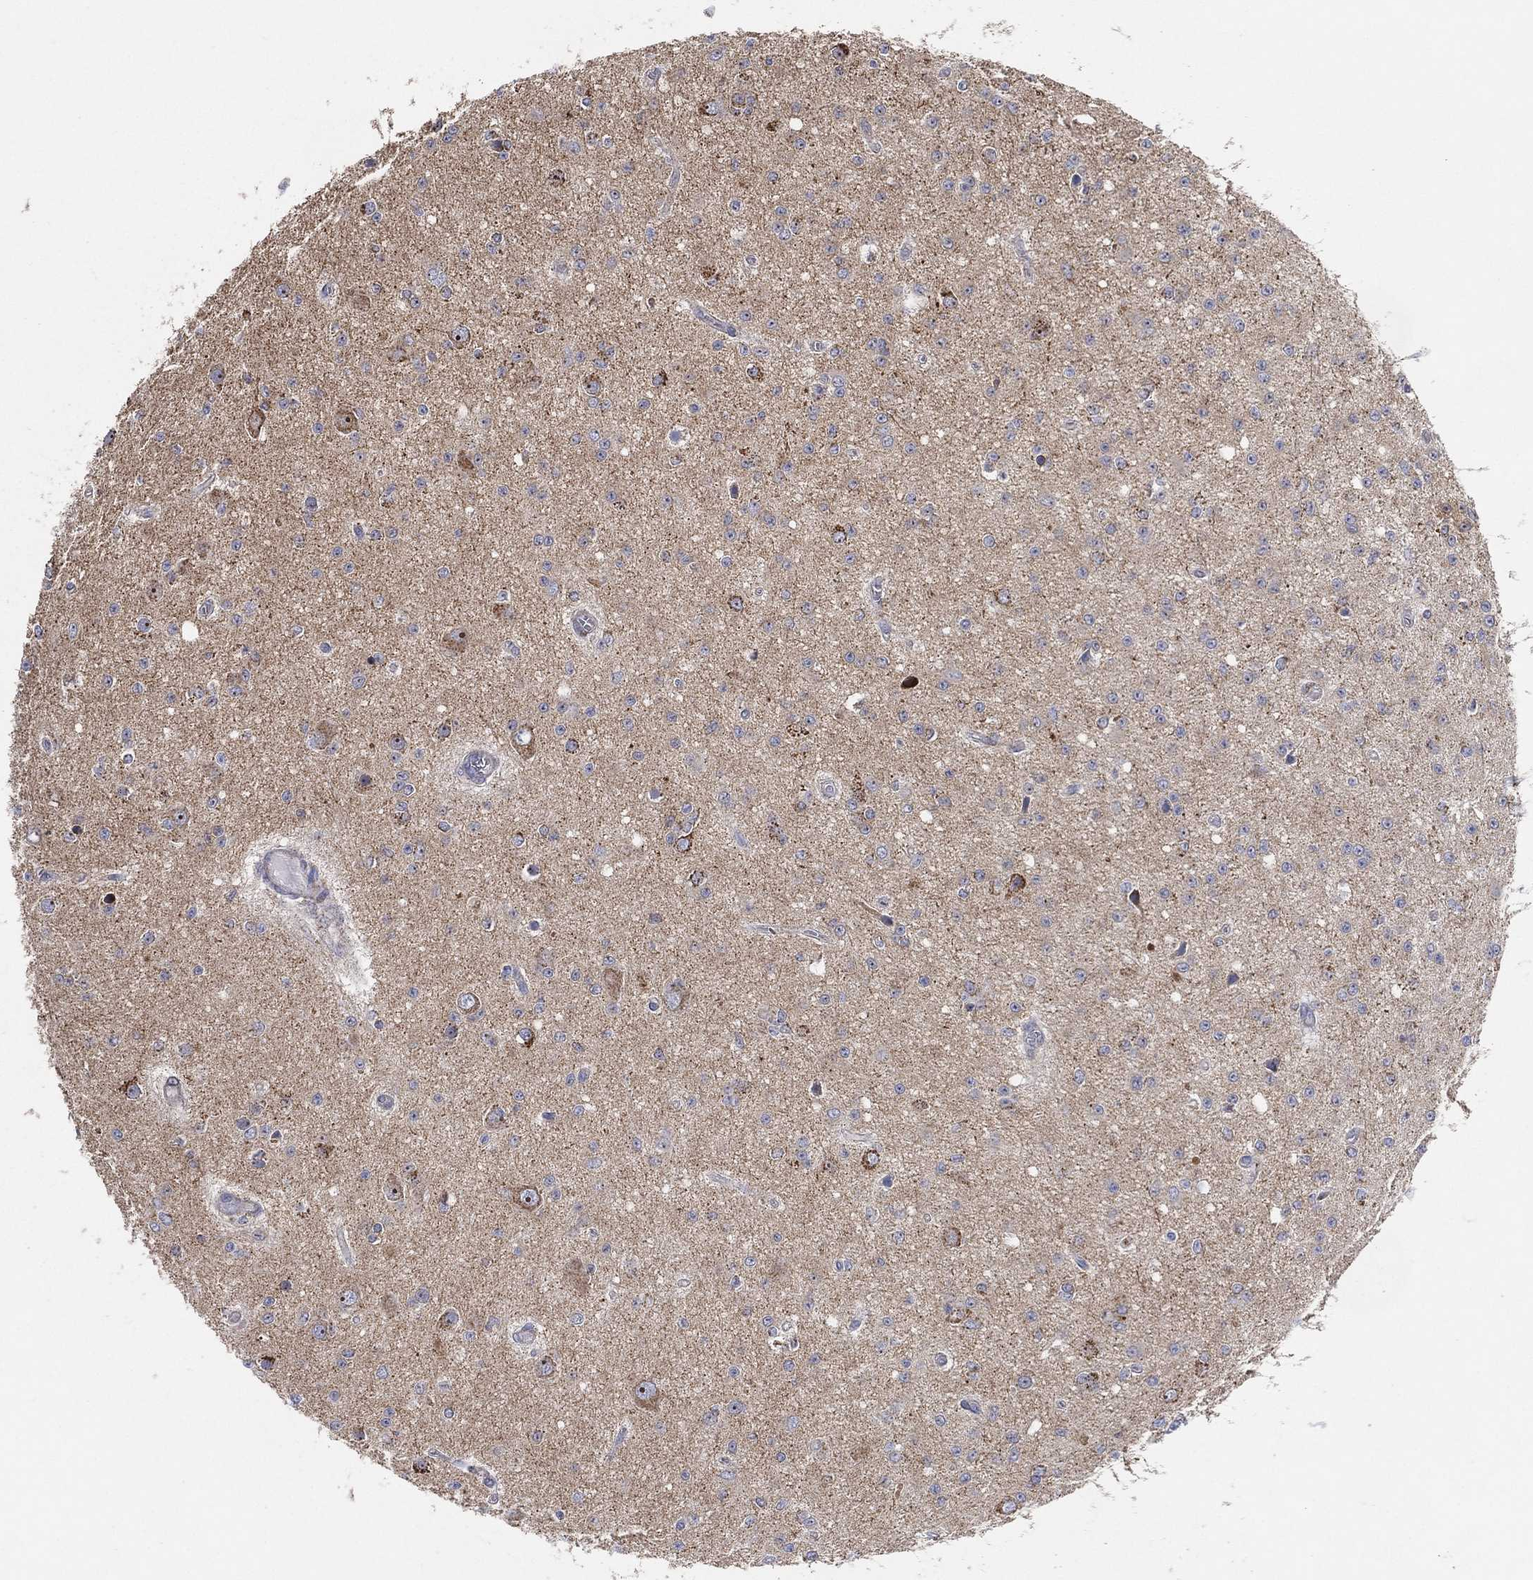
{"staining": {"intensity": "moderate", "quantity": "<25%", "location": "cytoplasmic/membranous"}, "tissue": "glioma", "cell_type": "Tumor cells", "image_type": "cancer", "snomed": [{"axis": "morphology", "description": "Glioma, malignant, Low grade"}, {"axis": "topography", "description": "Brain"}], "caption": "This micrograph reveals IHC staining of human malignant glioma (low-grade), with low moderate cytoplasmic/membranous staining in approximately <25% of tumor cells.", "gene": "GCAT", "patient": {"sex": "female", "age": 45}}